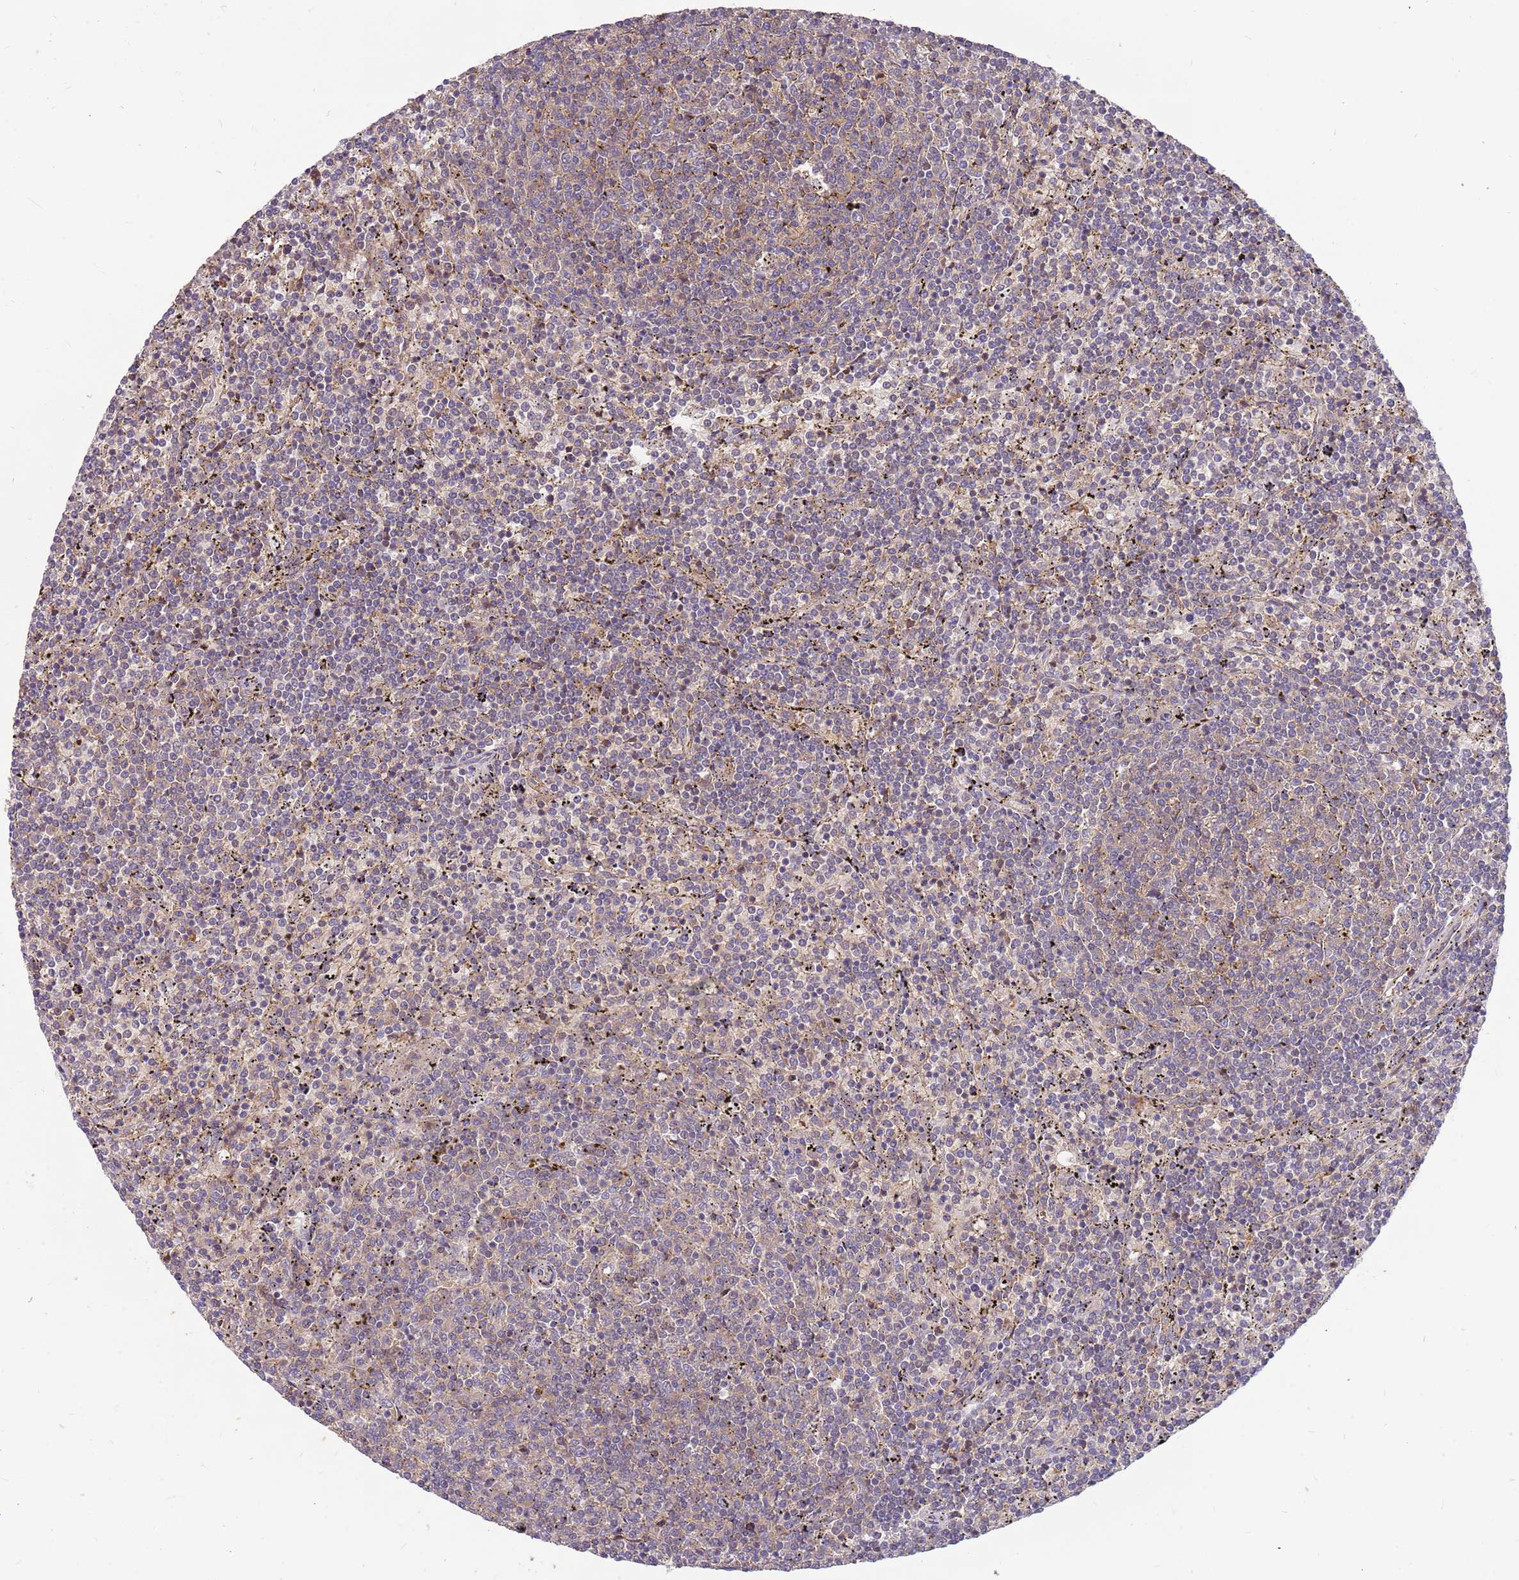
{"staining": {"intensity": "negative", "quantity": "none", "location": "none"}, "tissue": "lymphoma", "cell_type": "Tumor cells", "image_type": "cancer", "snomed": [{"axis": "morphology", "description": "Malignant lymphoma, non-Hodgkin's type, Low grade"}, {"axis": "topography", "description": "Spleen"}], "caption": "The micrograph reveals no significant staining in tumor cells of lymphoma.", "gene": "MVD", "patient": {"sex": "female", "age": 50}}